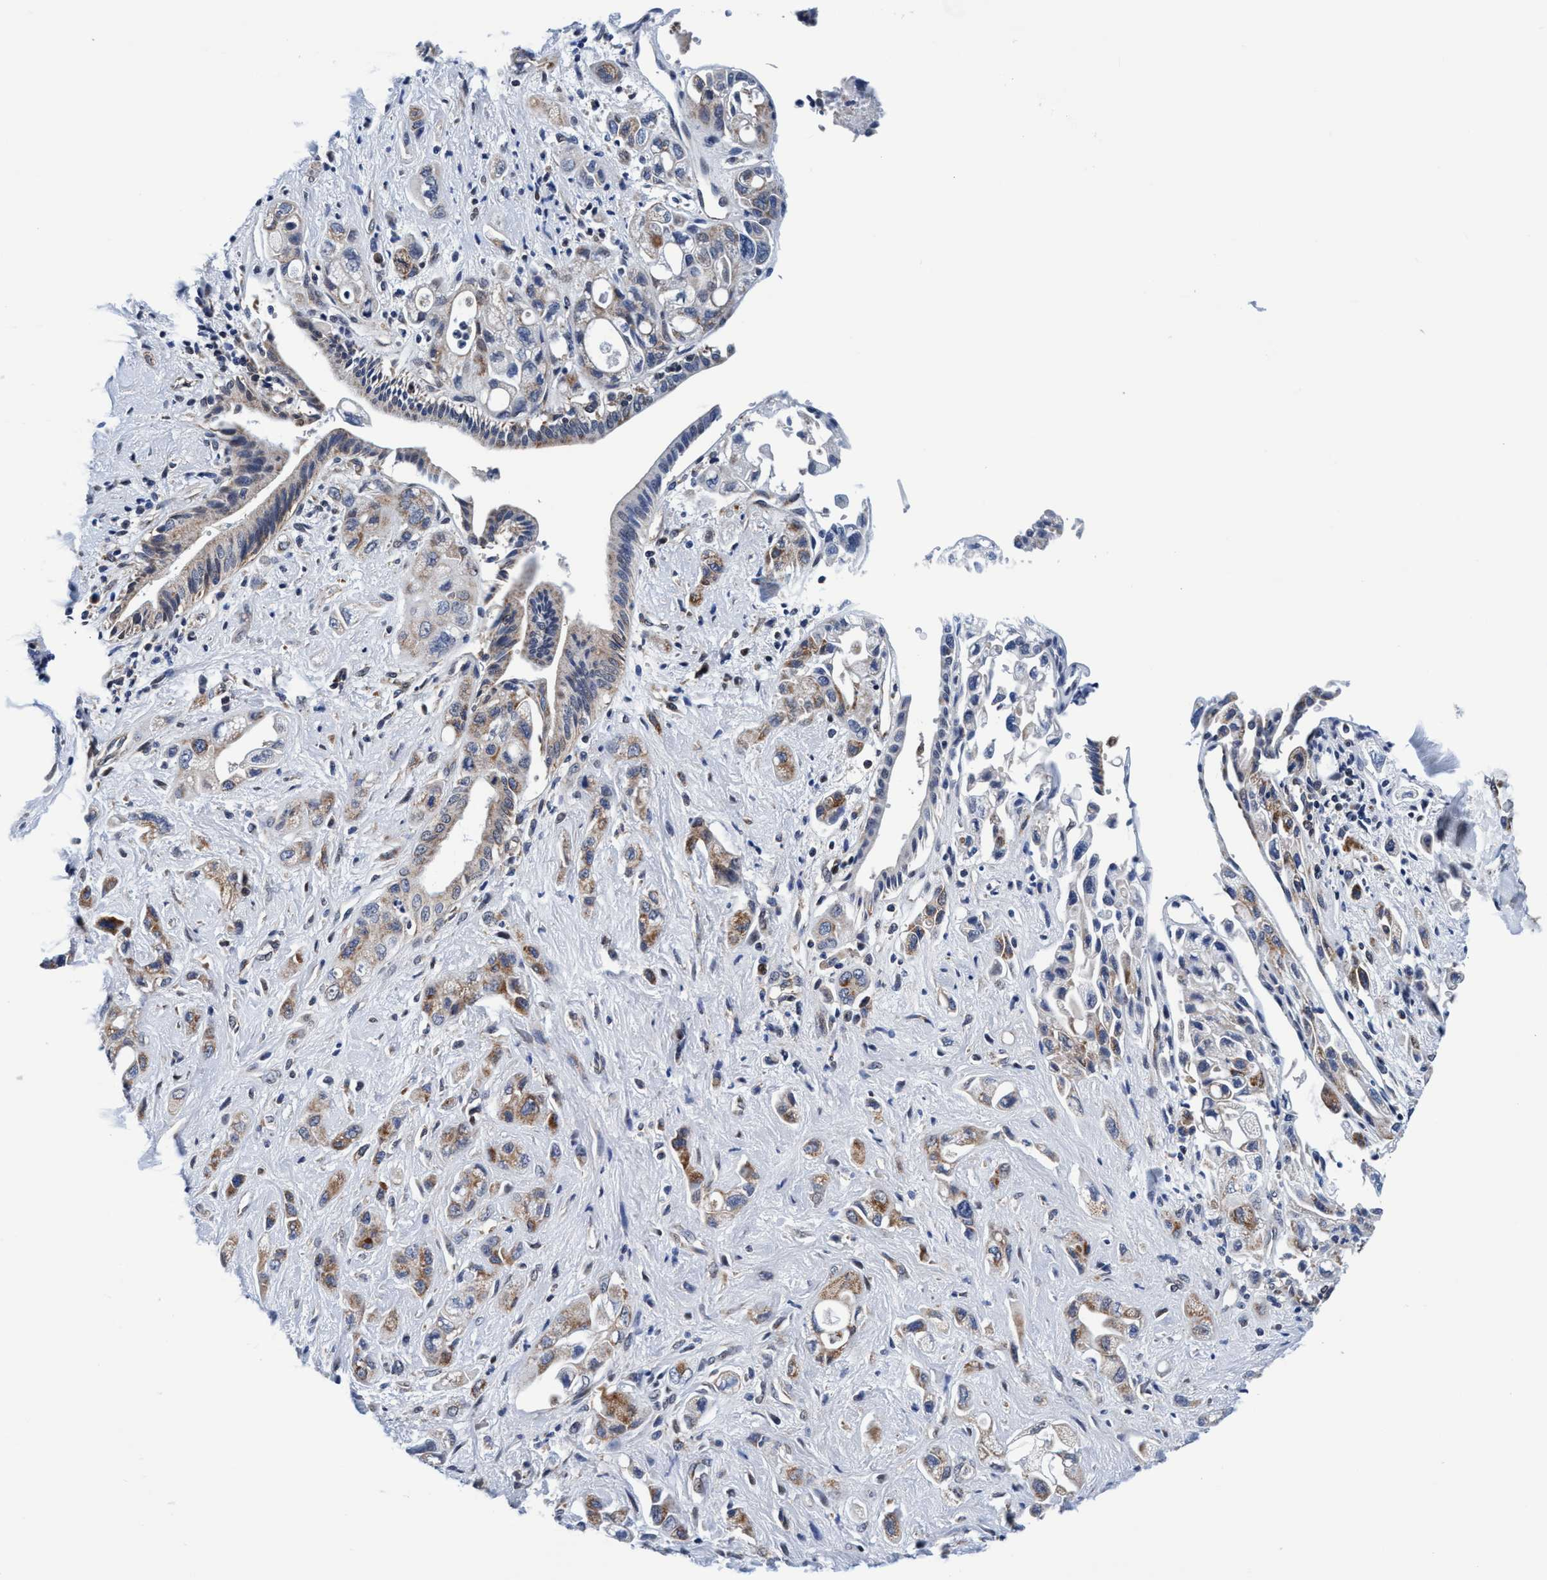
{"staining": {"intensity": "weak", "quantity": "25%-75%", "location": "cytoplasmic/membranous"}, "tissue": "pancreatic cancer", "cell_type": "Tumor cells", "image_type": "cancer", "snomed": [{"axis": "morphology", "description": "Adenocarcinoma, NOS"}, {"axis": "topography", "description": "Pancreas"}], "caption": "Pancreatic adenocarcinoma stained with a brown dye displays weak cytoplasmic/membranous positive staining in about 25%-75% of tumor cells.", "gene": "AGAP2", "patient": {"sex": "female", "age": 66}}